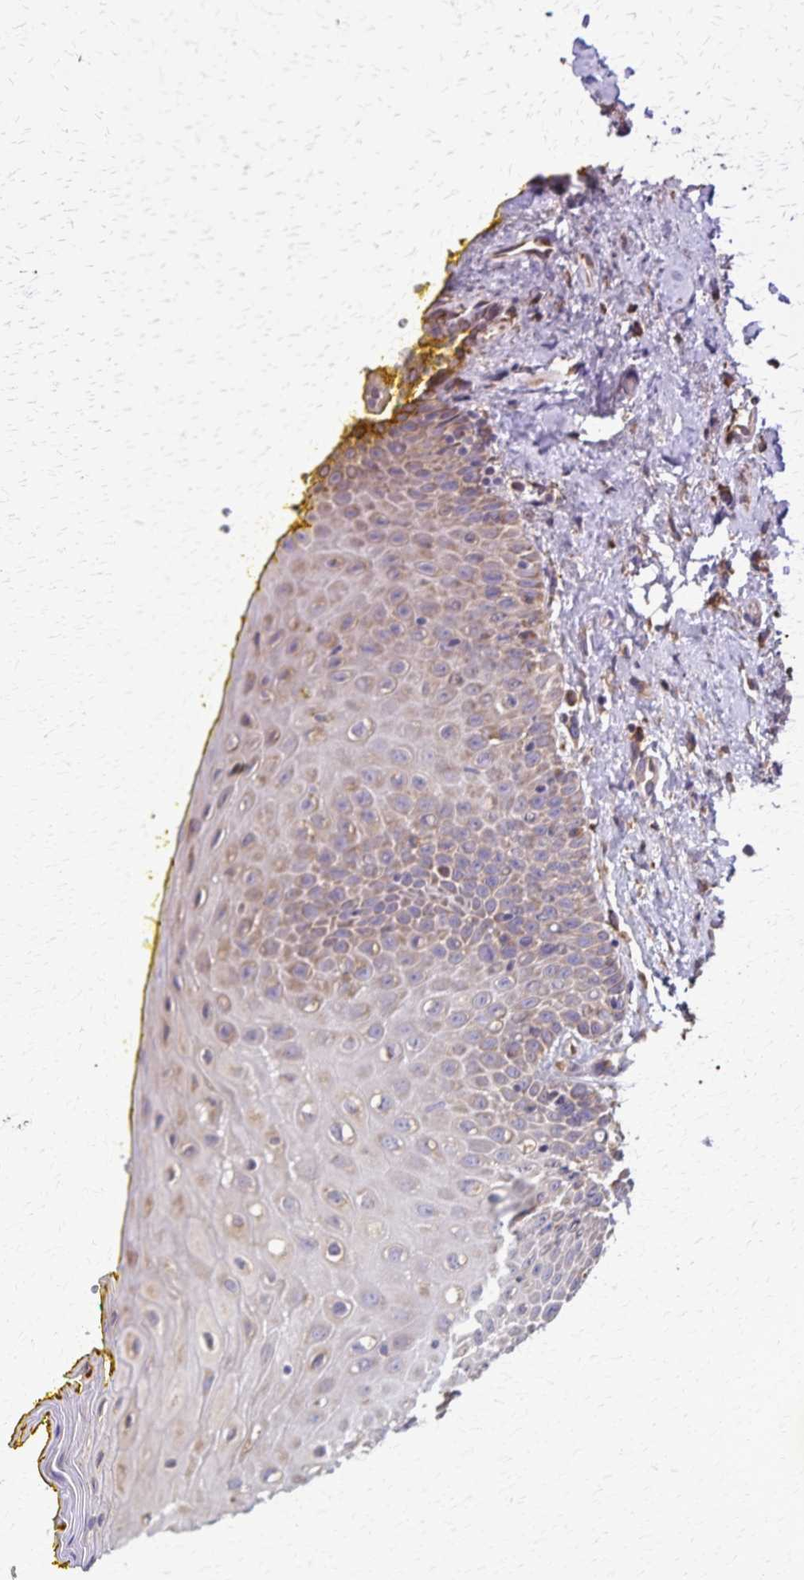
{"staining": {"intensity": "moderate", "quantity": "25%-75%", "location": "cytoplasmic/membranous"}, "tissue": "oral mucosa", "cell_type": "Squamous epithelial cells", "image_type": "normal", "snomed": [{"axis": "morphology", "description": "Normal tissue, NOS"}, {"axis": "morphology", "description": "Squamous cell carcinoma, NOS"}, {"axis": "topography", "description": "Oral tissue"}, {"axis": "topography", "description": "Head-Neck"}], "caption": "Oral mucosa stained for a protein exhibits moderate cytoplasmic/membranous positivity in squamous epithelial cells. (DAB (3,3'-diaminobenzidine) = brown stain, brightfield microscopy at high magnification).", "gene": "RNF10", "patient": {"sex": "female", "age": 70}}